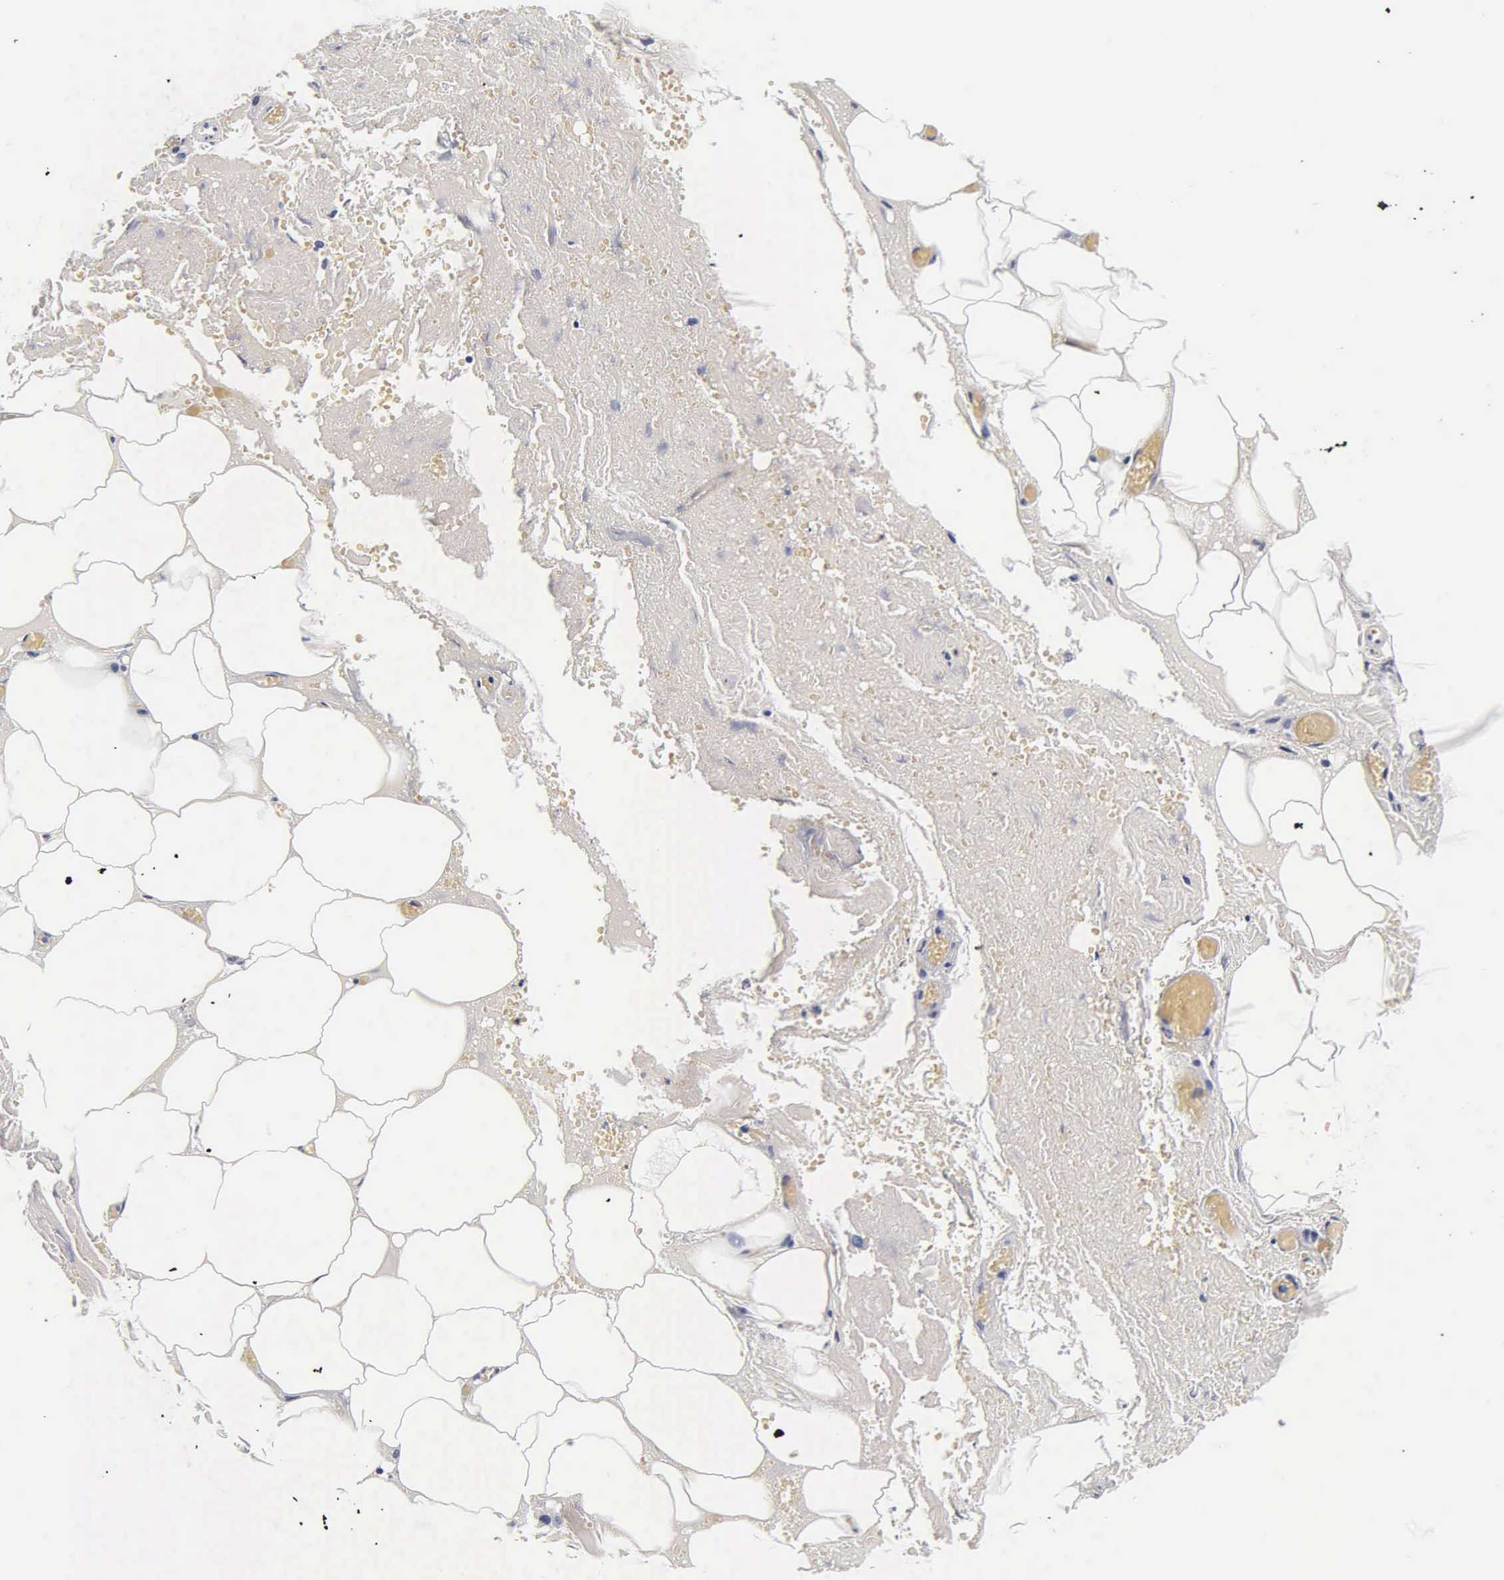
{"staining": {"intensity": "negative", "quantity": "none", "location": "none"}, "tissue": "smooth muscle", "cell_type": "Smooth muscle cells", "image_type": "normal", "snomed": [{"axis": "morphology", "description": "Normal tissue, NOS"}, {"axis": "topography", "description": "Uterus"}], "caption": "This is an IHC micrograph of benign smooth muscle. There is no positivity in smooth muscle cells.", "gene": "ACP3", "patient": {"sex": "female", "age": 56}}